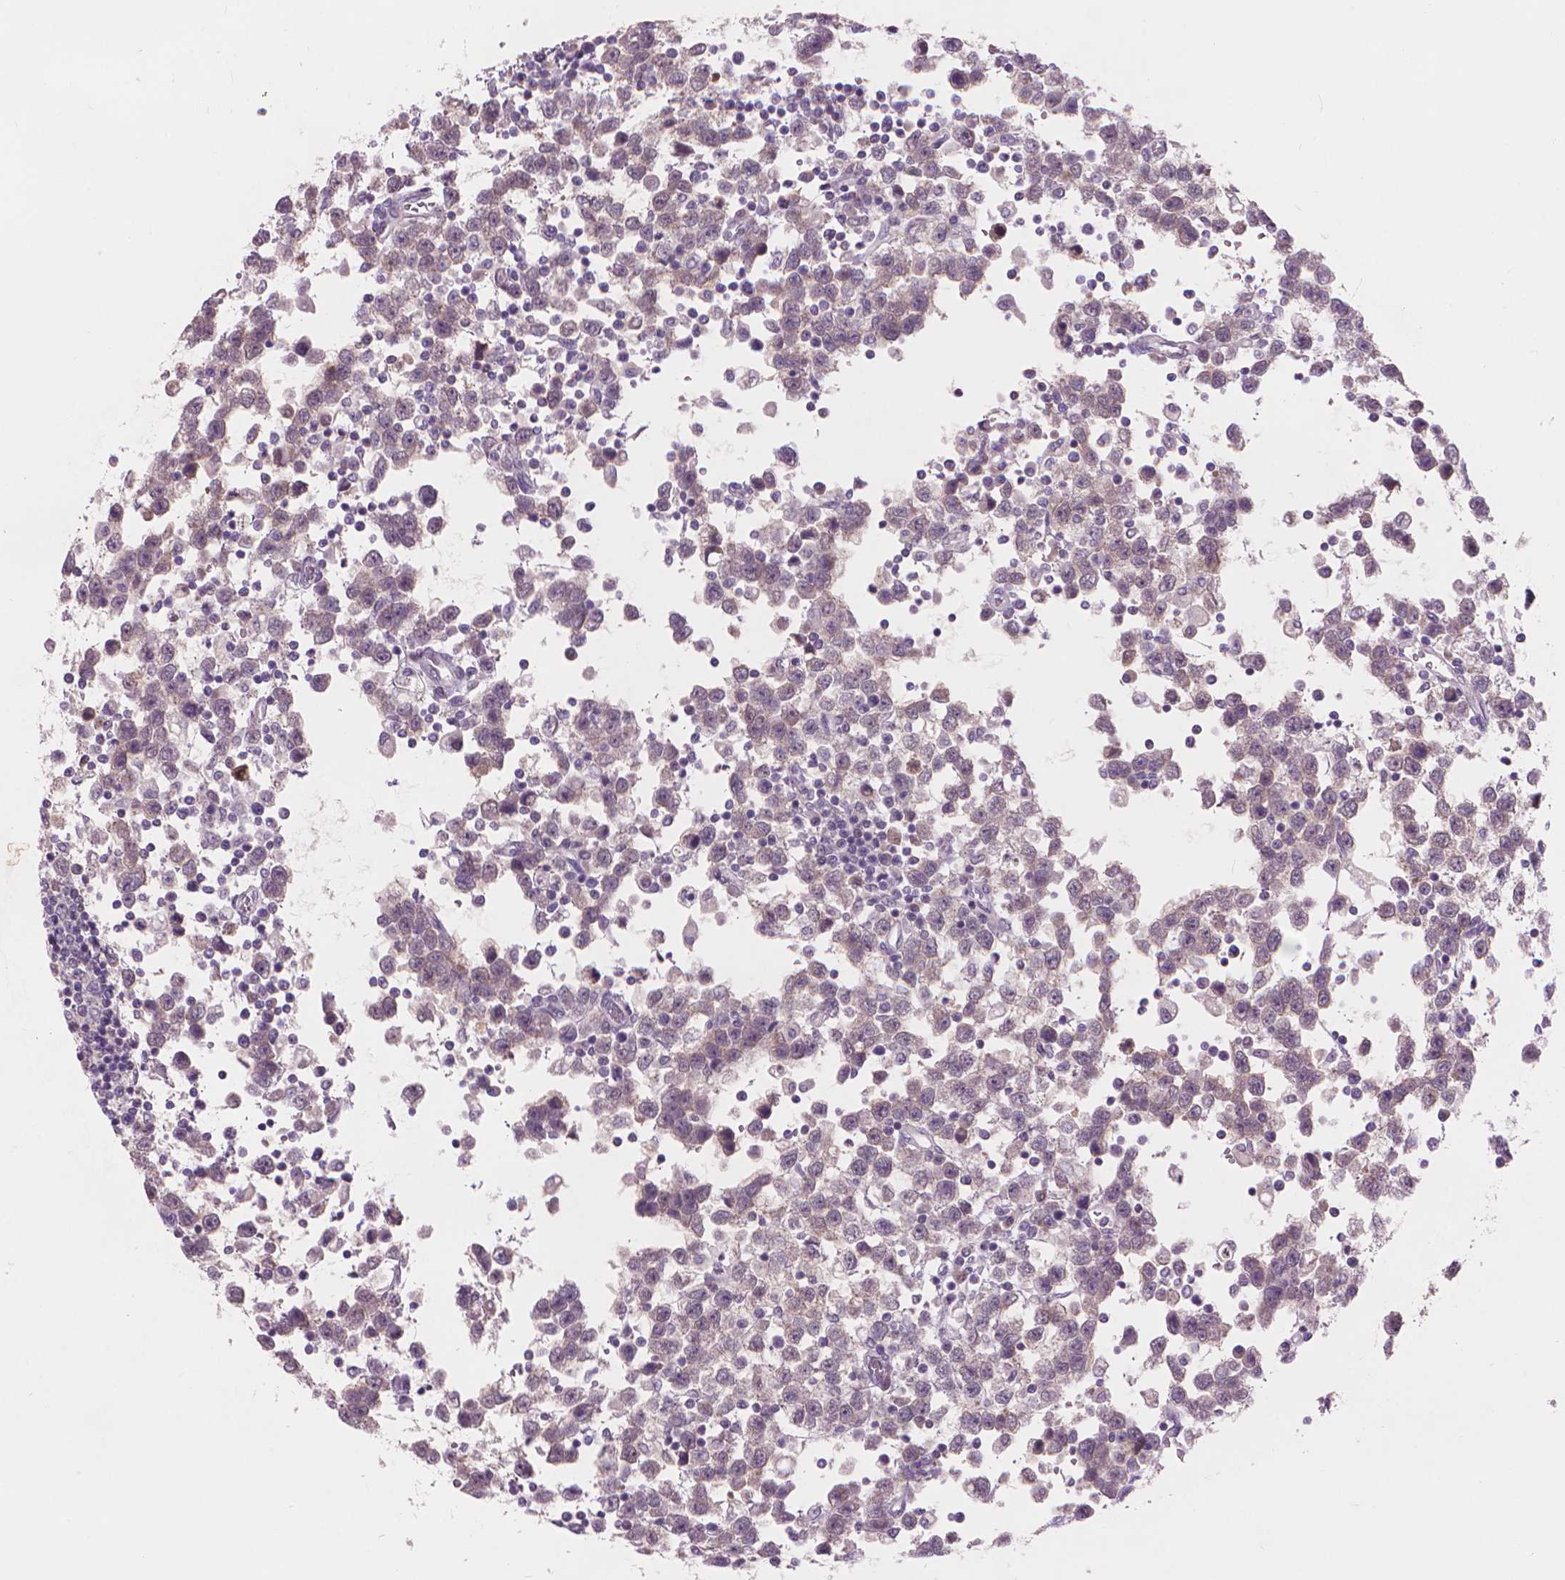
{"staining": {"intensity": "negative", "quantity": "none", "location": "none"}, "tissue": "testis cancer", "cell_type": "Tumor cells", "image_type": "cancer", "snomed": [{"axis": "morphology", "description": "Seminoma, NOS"}, {"axis": "topography", "description": "Testis"}], "caption": "Human seminoma (testis) stained for a protein using IHC reveals no expression in tumor cells.", "gene": "ENO2", "patient": {"sex": "male", "age": 34}}